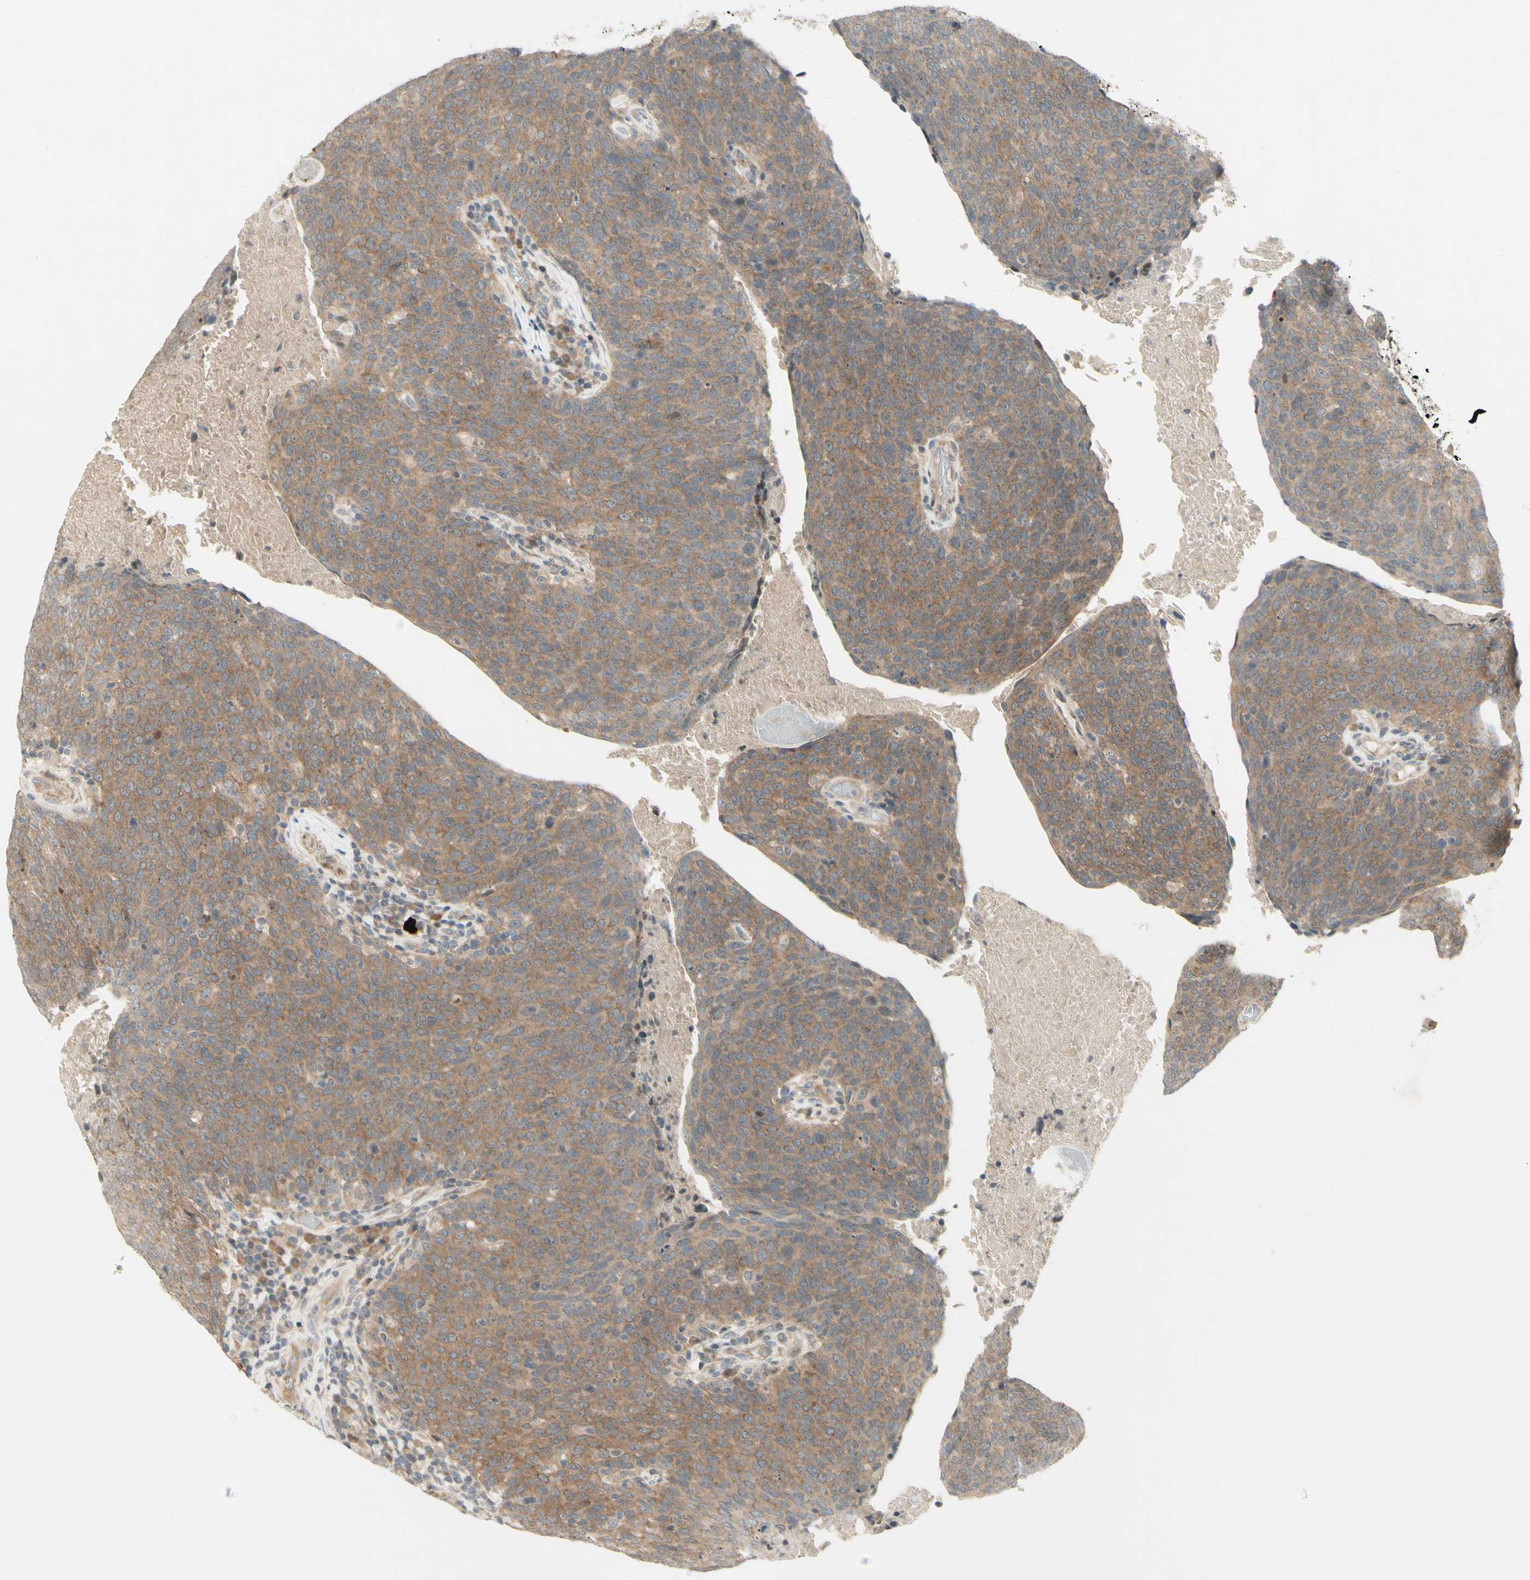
{"staining": {"intensity": "moderate", "quantity": "25%-75%", "location": "cytoplasmic/membranous"}, "tissue": "head and neck cancer", "cell_type": "Tumor cells", "image_type": "cancer", "snomed": [{"axis": "morphology", "description": "Squamous cell carcinoma, NOS"}, {"axis": "morphology", "description": "Squamous cell carcinoma, metastatic, NOS"}, {"axis": "topography", "description": "Lymph node"}, {"axis": "topography", "description": "Head-Neck"}], "caption": "Immunohistochemistry (IHC) photomicrograph of neoplastic tissue: squamous cell carcinoma (head and neck) stained using IHC reveals medium levels of moderate protein expression localized specifically in the cytoplasmic/membranous of tumor cells, appearing as a cytoplasmic/membranous brown color.", "gene": "ETF1", "patient": {"sex": "male", "age": 62}}